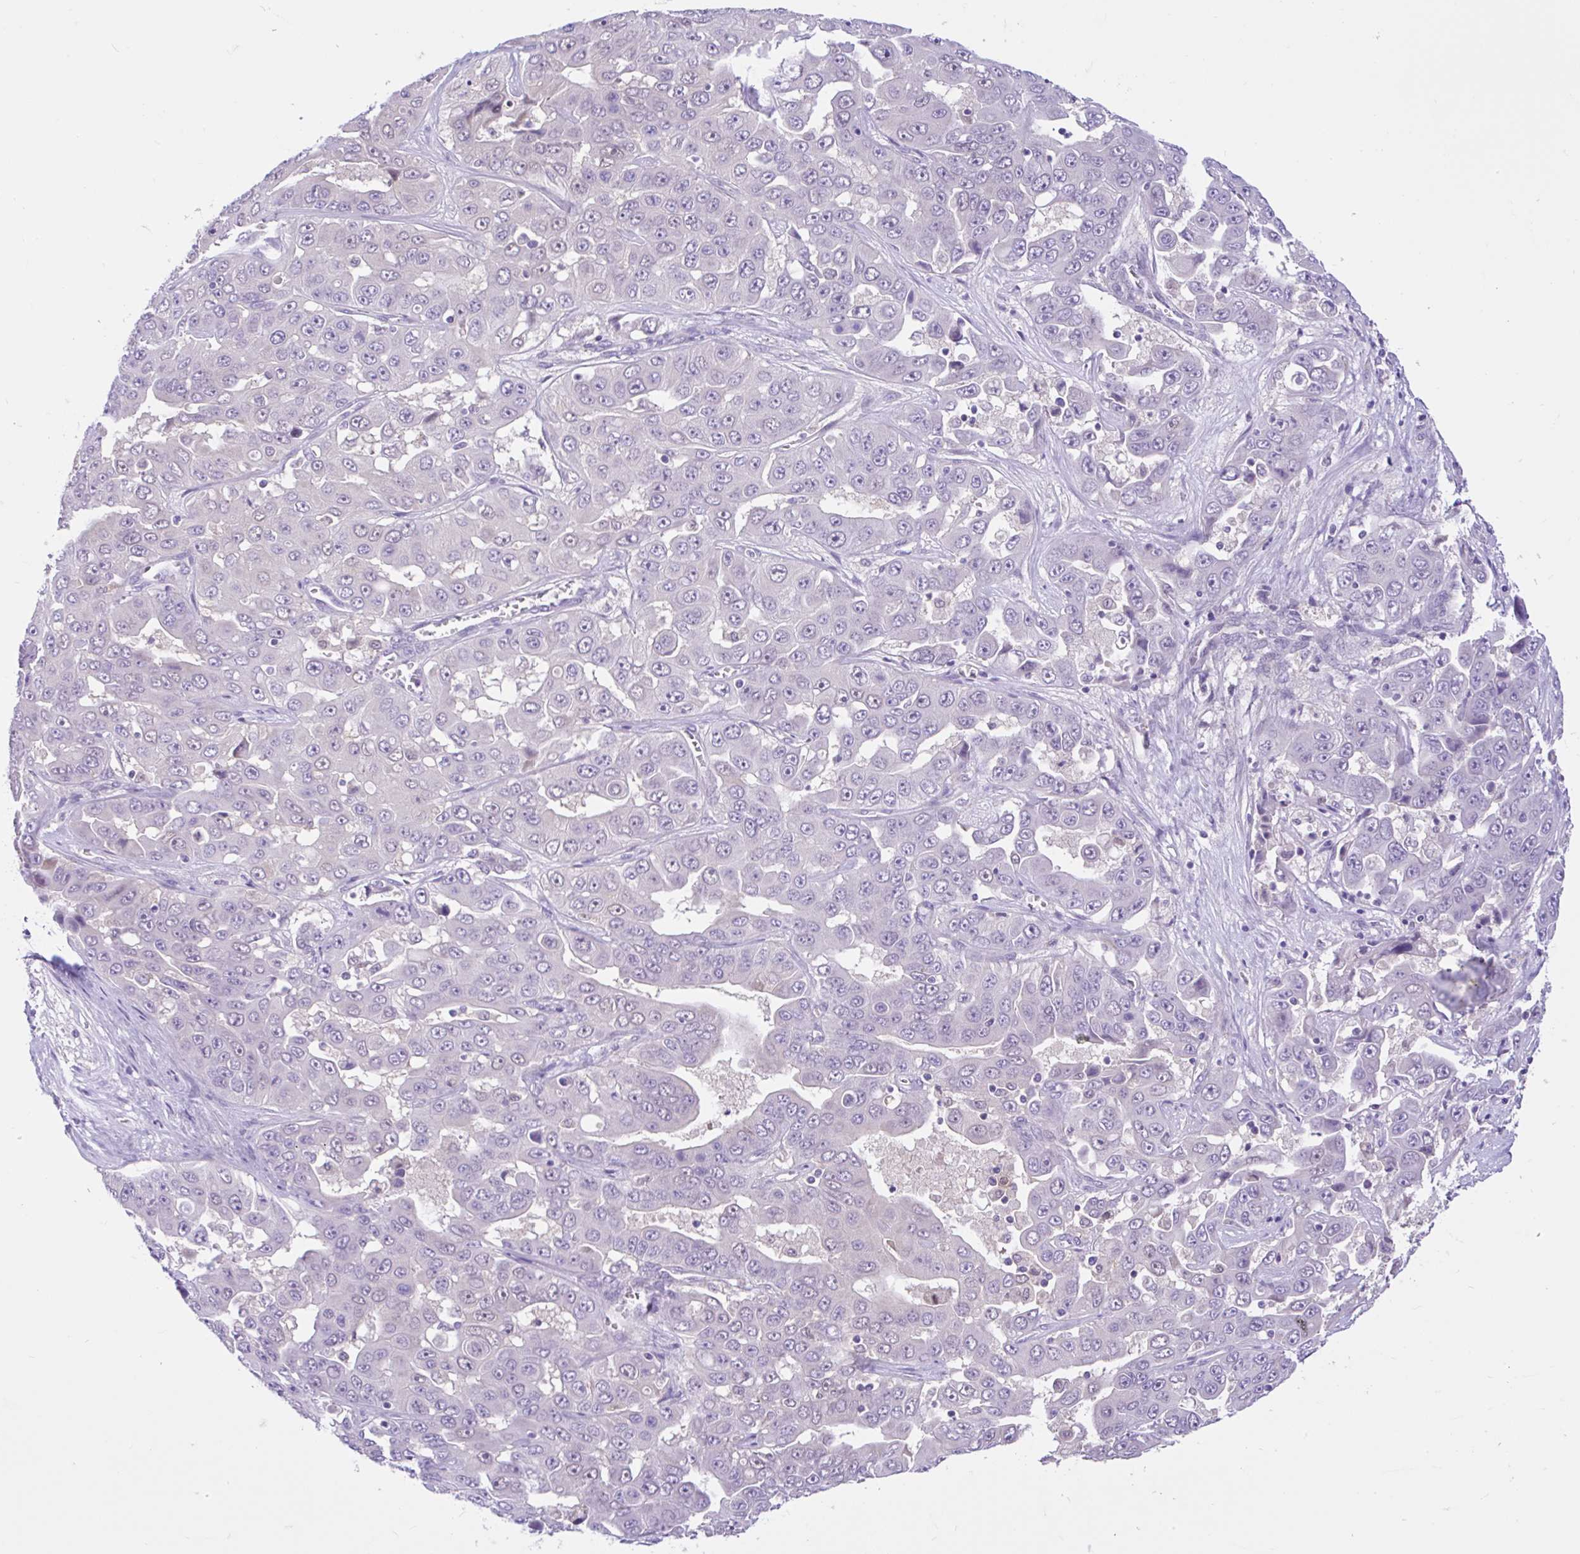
{"staining": {"intensity": "negative", "quantity": "none", "location": "none"}, "tissue": "liver cancer", "cell_type": "Tumor cells", "image_type": "cancer", "snomed": [{"axis": "morphology", "description": "Cholangiocarcinoma"}, {"axis": "topography", "description": "Liver"}], "caption": "Tumor cells are negative for protein expression in human liver cancer (cholangiocarcinoma).", "gene": "ANO4", "patient": {"sex": "female", "age": 52}}